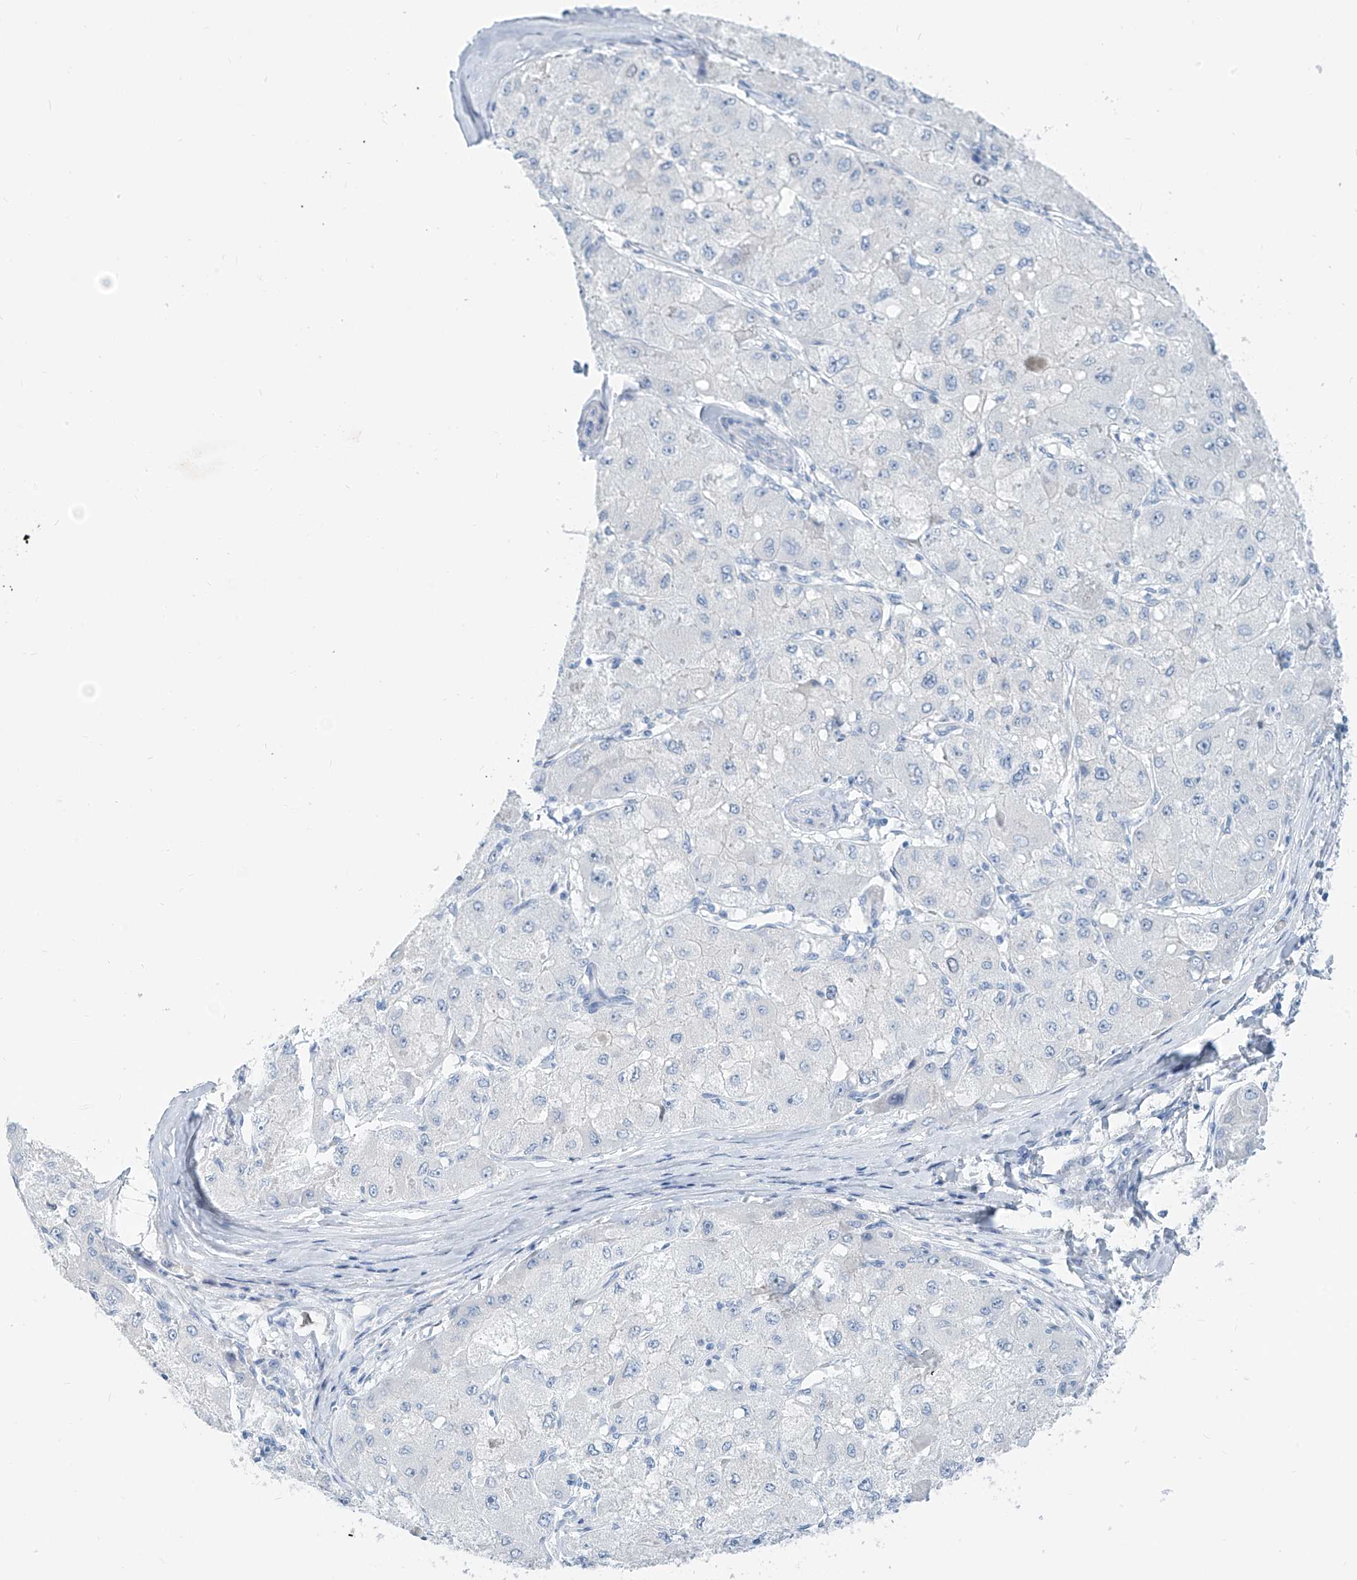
{"staining": {"intensity": "negative", "quantity": "none", "location": "none"}, "tissue": "liver cancer", "cell_type": "Tumor cells", "image_type": "cancer", "snomed": [{"axis": "morphology", "description": "Carcinoma, Hepatocellular, NOS"}, {"axis": "topography", "description": "Liver"}], "caption": "Human liver cancer (hepatocellular carcinoma) stained for a protein using IHC exhibits no positivity in tumor cells.", "gene": "SGO2", "patient": {"sex": "male", "age": 80}}